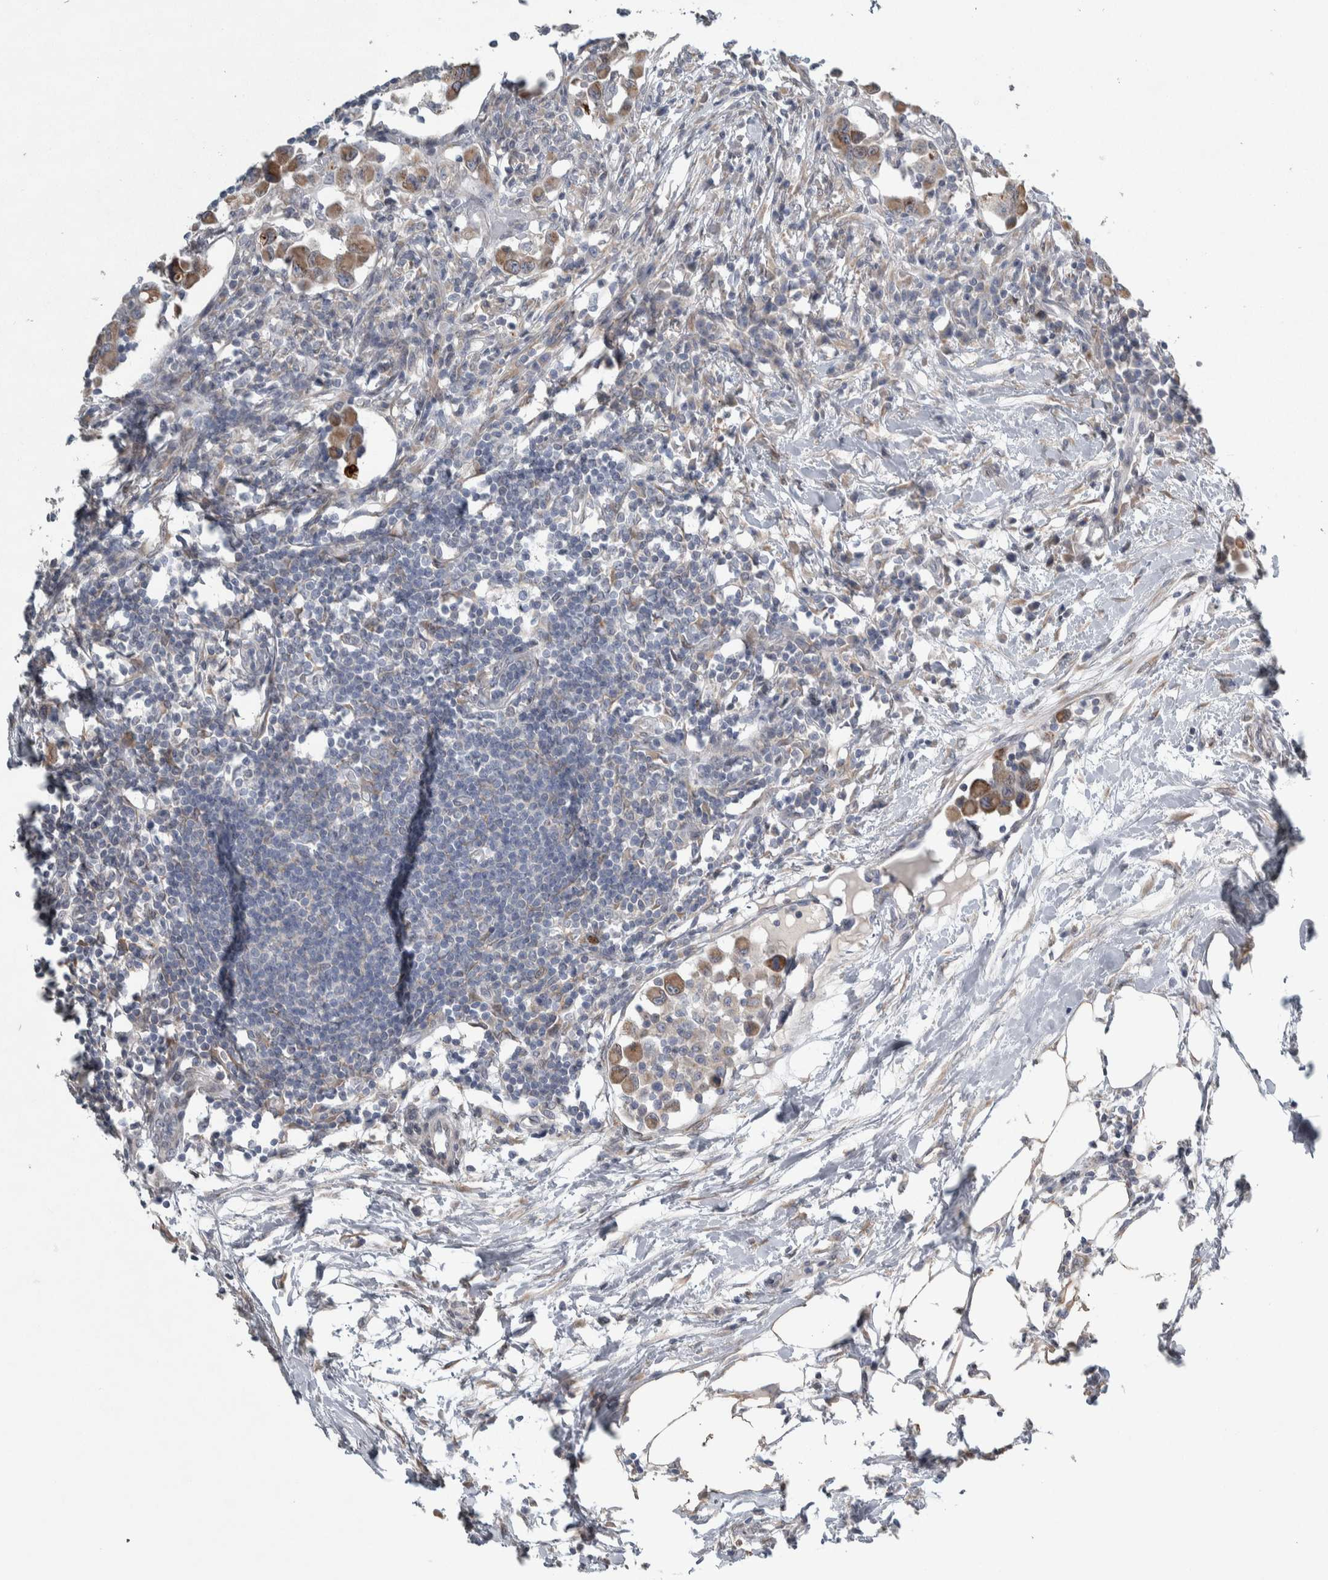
{"staining": {"intensity": "negative", "quantity": "none", "location": "none"}, "tissue": "lymph node", "cell_type": "Germinal center cells", "image_type": "normal", "snomed": [{"axis": "morphology", "description": "Normal tissue, NOS"}, {"axis": "morphology", "description": "Malignant melanoma, Metastatic site"}, {"axis": "topography", "description": "Lymph node"}], "caption": "DAB immunohistochemical staining of unremarkable human lymph node demonstrates no significant staining in germinal center cells.", "gene": "SIGMAR1", "patient": {"sex": "male", "age": 41}}